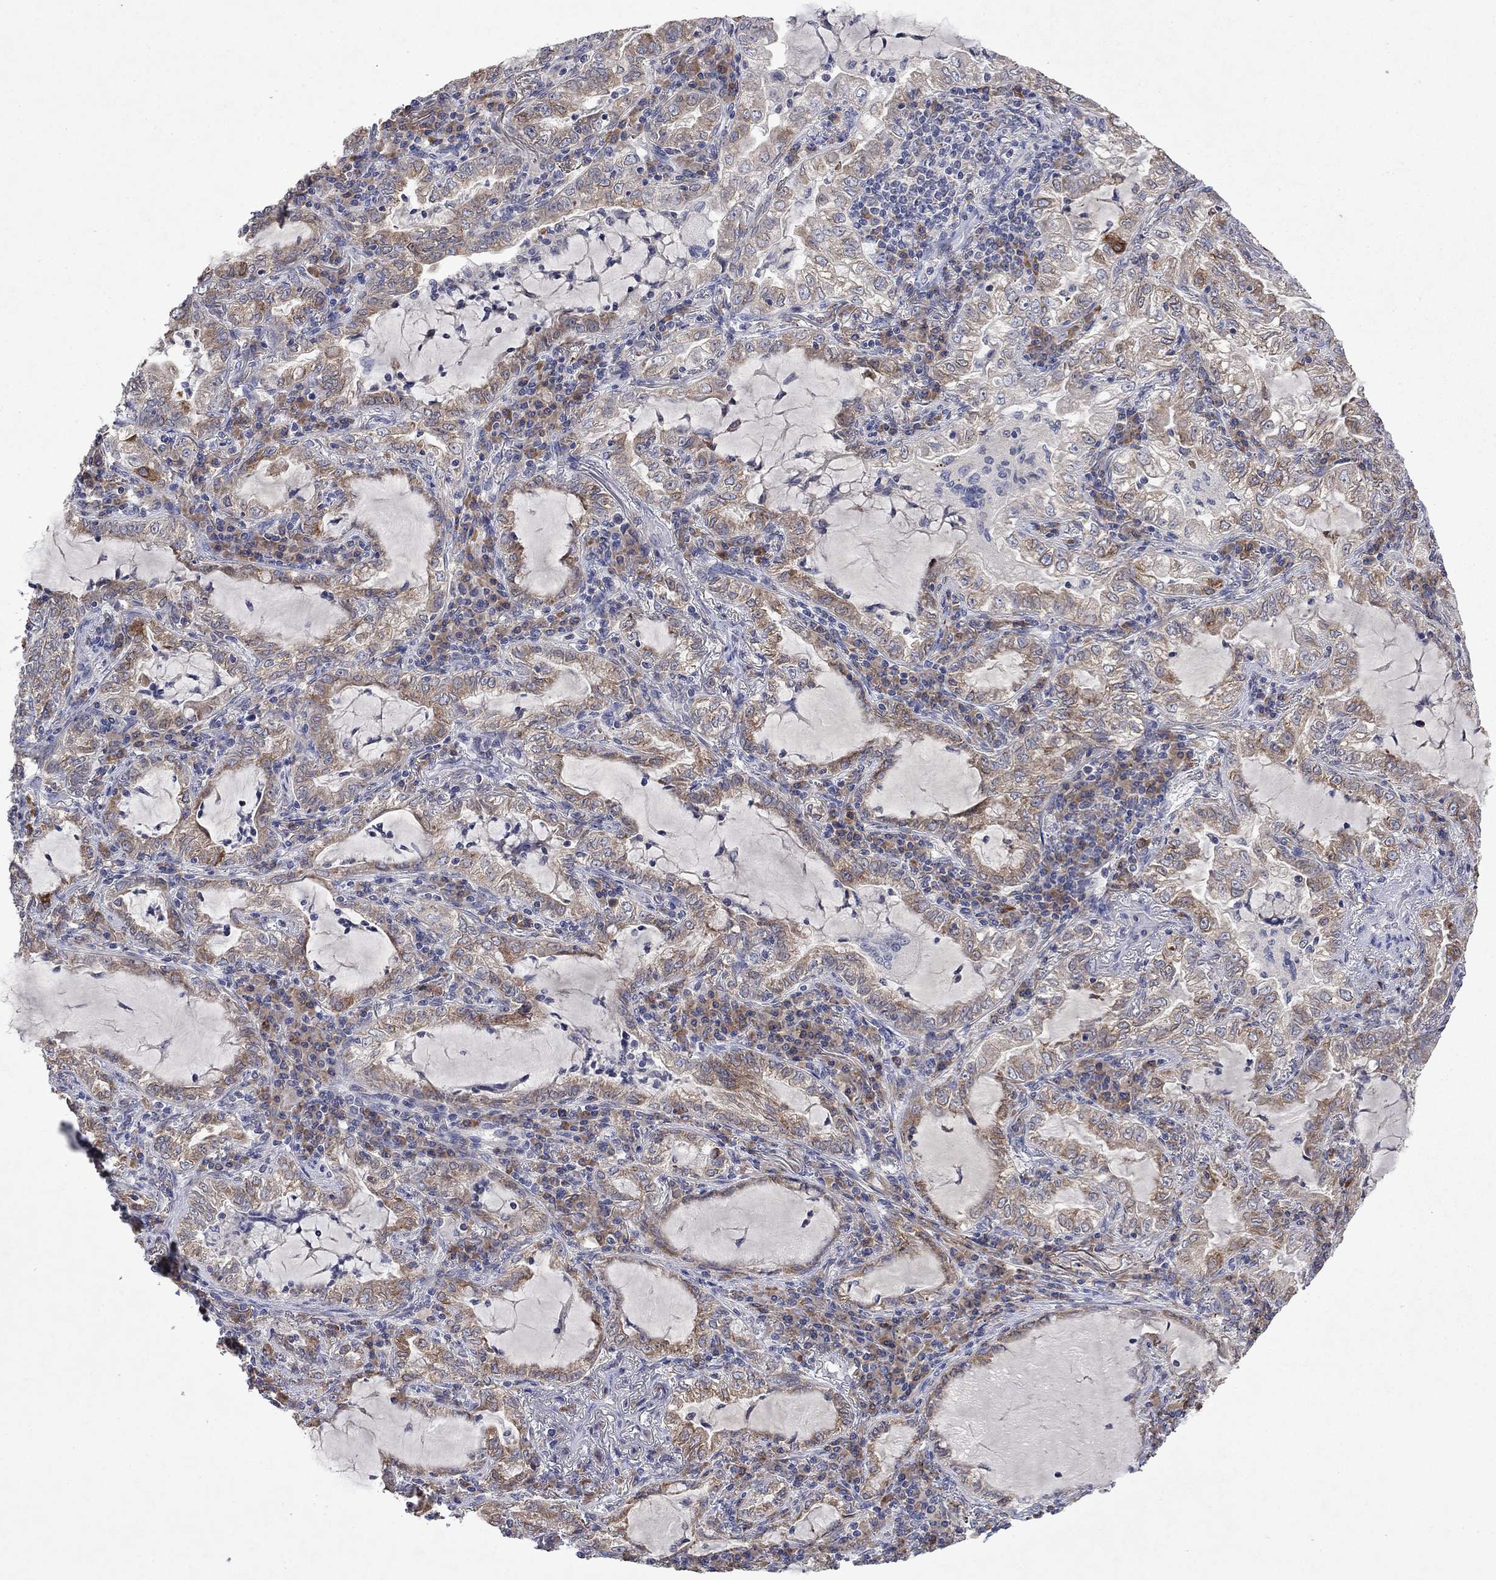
{"staining": {"intensity": "moderate", "quantity": "25%-75%", "location": "cytoplasmic/membranous"}, "tissue": "lung cancer", "cell_type": "Tumor cells", "image_type": "cancer", "snomed": [{"axis": "morphology", "description": "Adenocarcinoma, NOS"}, {"axis": "topography", "description": "Lung"}], "caption": "IHC image of lung cancer stained for a protein (brown), which shows medium levels of moderate cytoplasmic/membranous positivity in about 25%-75% of tumor cells.", "gene": "TMEM97", "patient": {"sex": "female", "age": 73}}